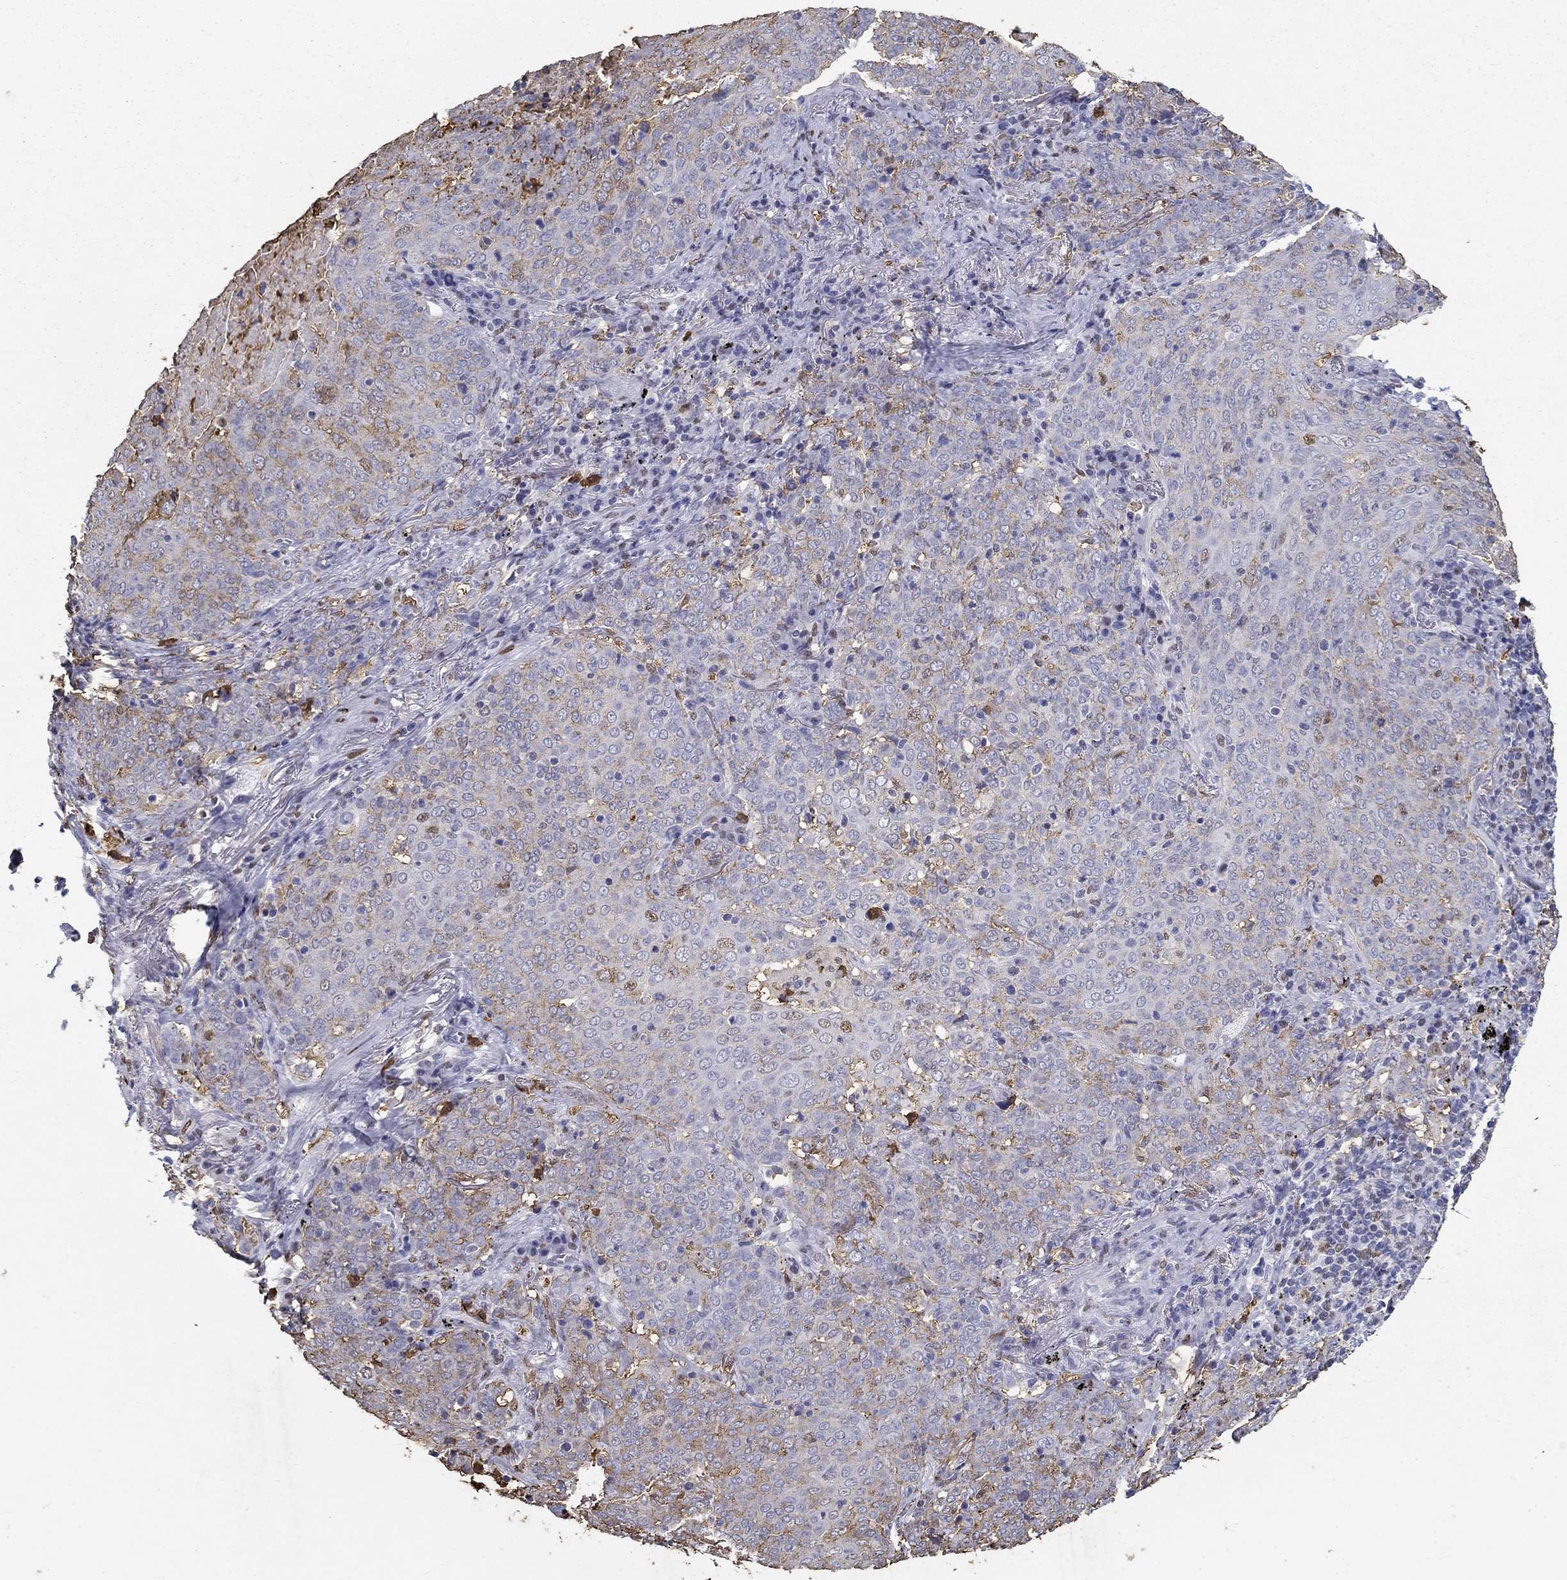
{"staining": {"intensity": "moderate", "quantity": "<25%", "location": "cytoplasmic/membranous"}, "tissue": "lung cancer", "cell_type": "Tumor cells", "image_type": "cancer", "snomed": [{"axis": "morphology", "description": "Squamous cell carcinoma, NOS"}, {"axis": "topography", "description": "Lung"}], "caption": "Brown immunohistochemical staining in human squamous cell carcinoma (lung) shows moderate cytoplasmic/membranous positivity in about <25% of tumor cells. The protein of interest is stained brown, and the nuclei are stained in blue (DAB (3,3'-diaminobenzidine) IHC with brightfield microscopy, high magnification).", "gene": "IGSF8", "patient": {"sex": "male", "age": 82}}